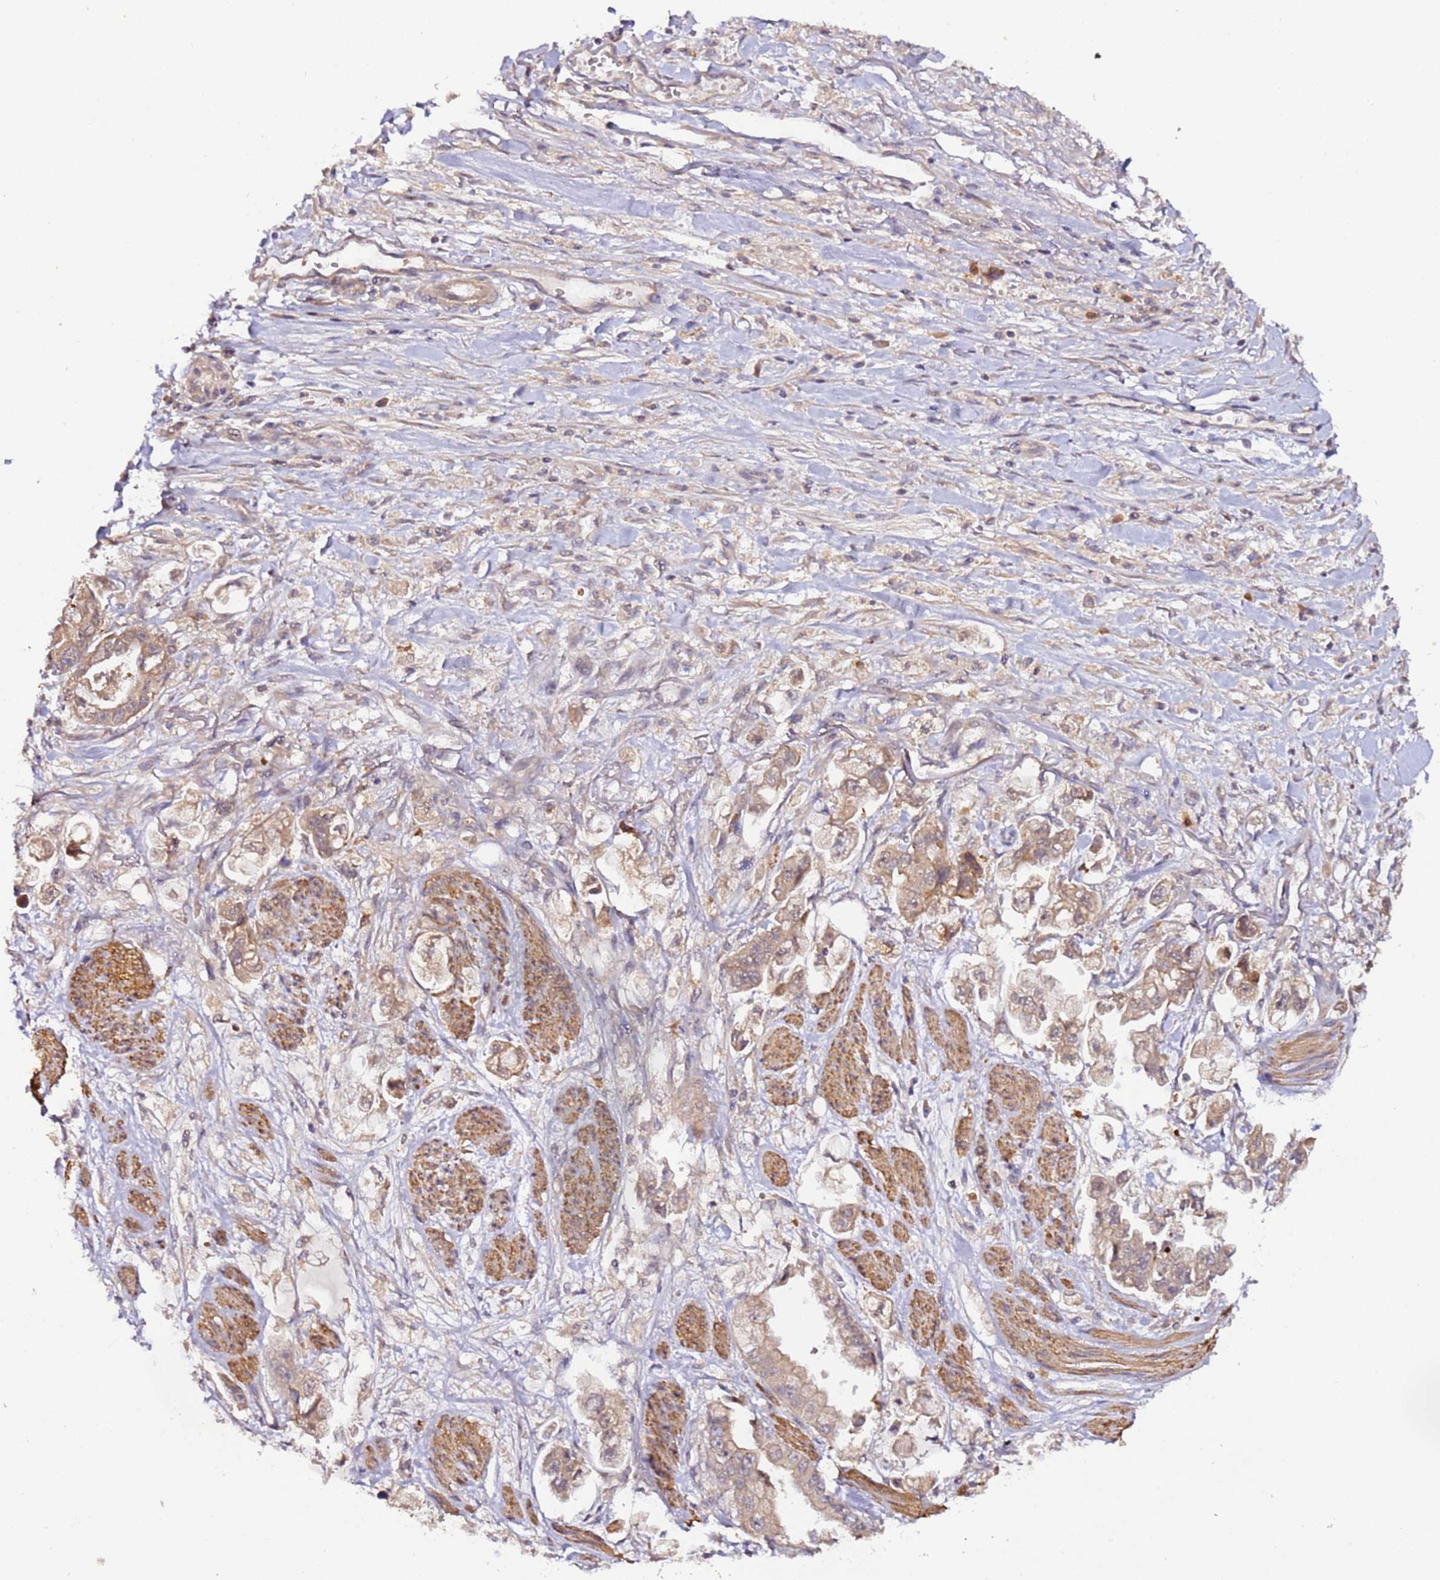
{"staining": {"intensity": "weak", "quantity": ">75%", "location": "cytoplasmic/membranous"}, "tissue": "stomach cancer", "cell_type": "Tumor cells", "image_type": "cancer", "snomed": [{"axis": "morphology", "description": "Adenocarcinoma, NOS"}, {"axis": "topography", "description": "Stomach"}], "caption": "This is an image of immunohistochemistry staining of stomach cancer, which shows weak expression in the cytoplasmic/membranous of tumor cells.", "gene": "TRIM26", "patient": {"sex": "male", "age": 62}}